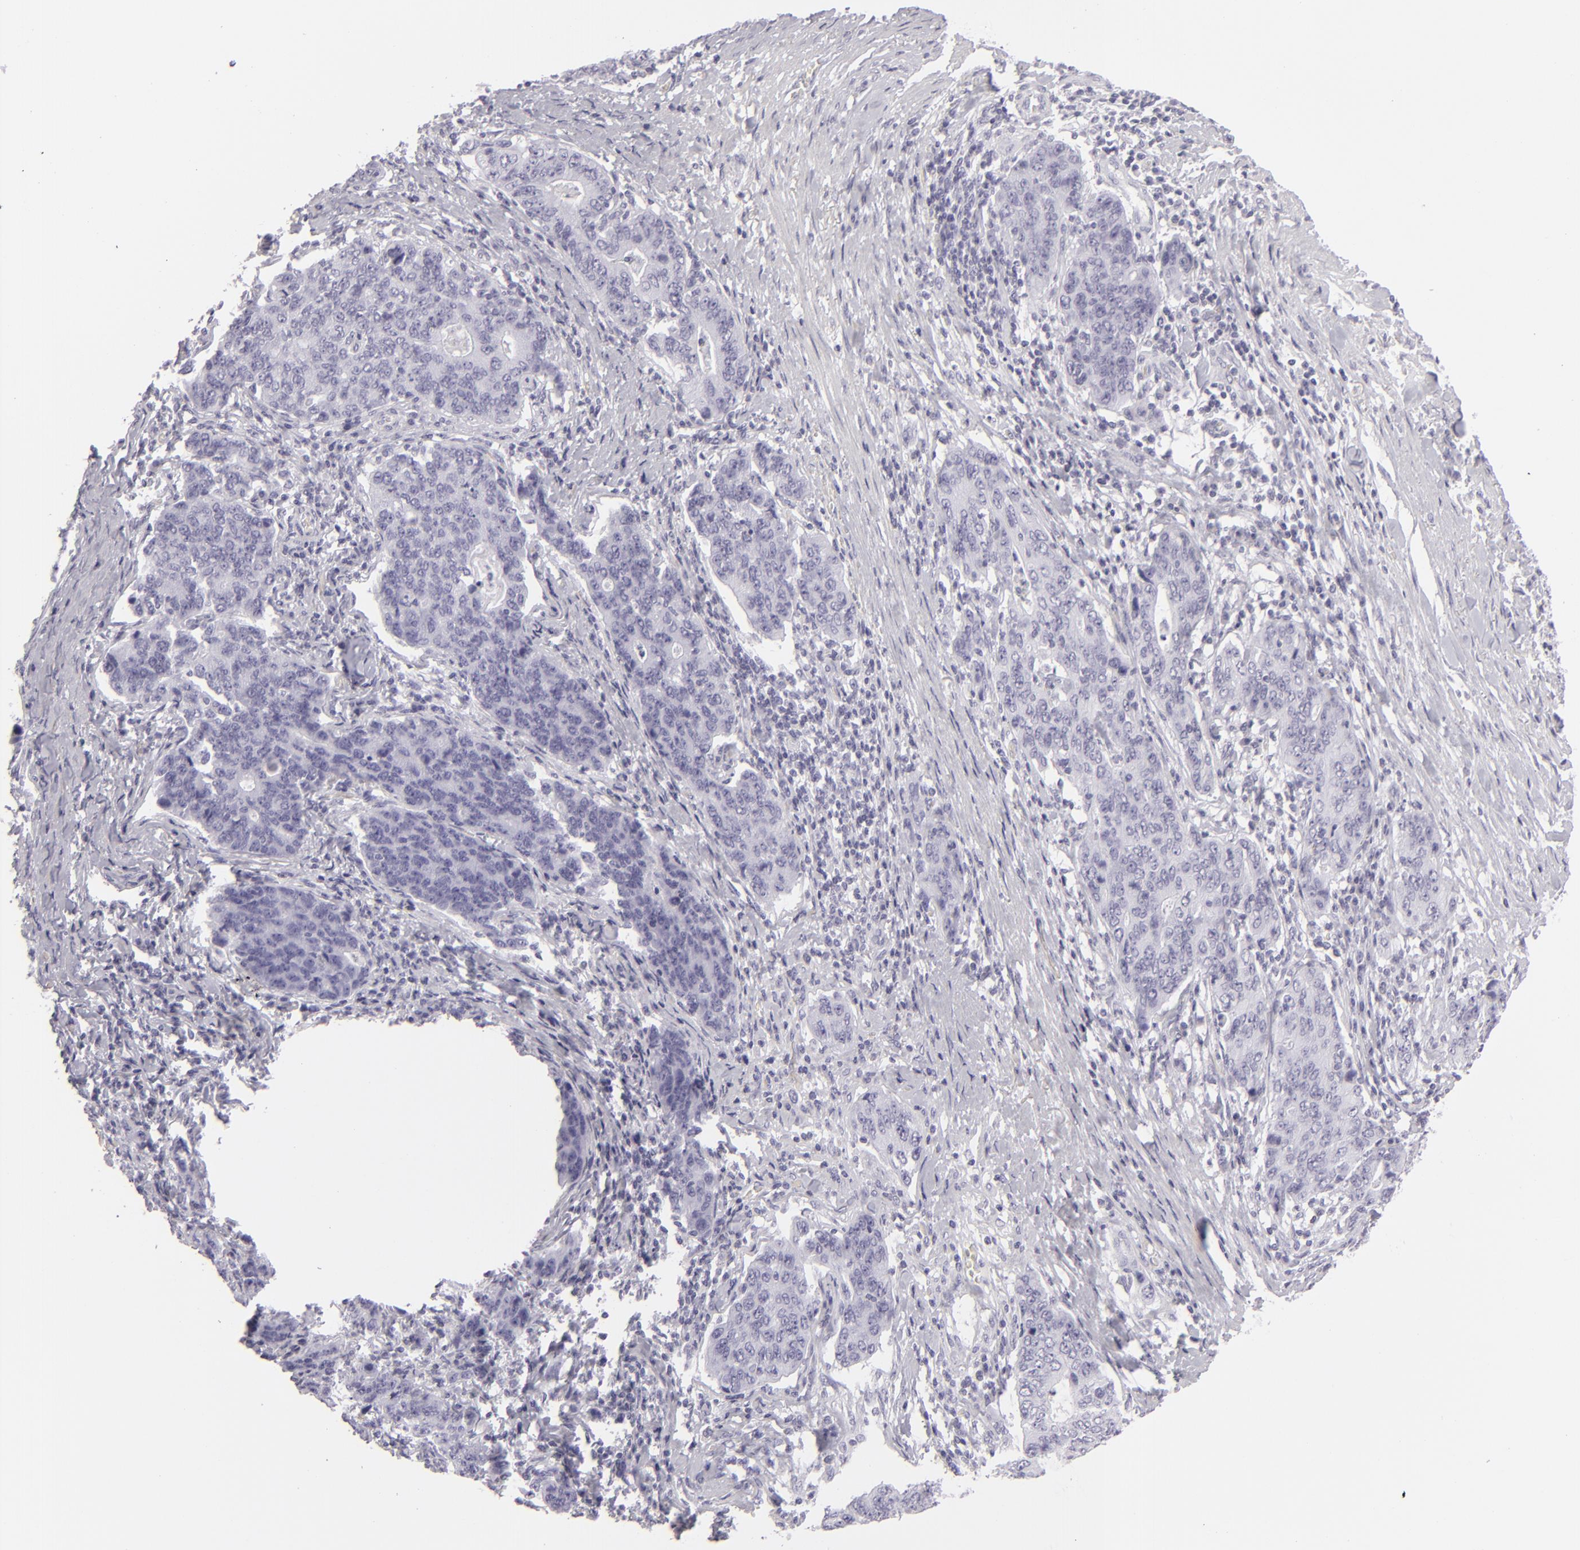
{"staining": {"intensity": "negative", "quantity": "none", "location": "none"}, "tissue": "stomach cancer", "cell_type": "Tumor cells", "image_type": "cancer", "snomed": [{"axis": "morphology", "description": "Adenocarcinoma, NOS"}, {"axis": "topography", "description": "Esophagus"}, {"axis": "topography", "description": "Stomach"}], "caption": "Tumor cells show no significant expression in stomach adenocarcinoma.", "gene": "FLG", "patient": {"sex": "male", "age": 74}}